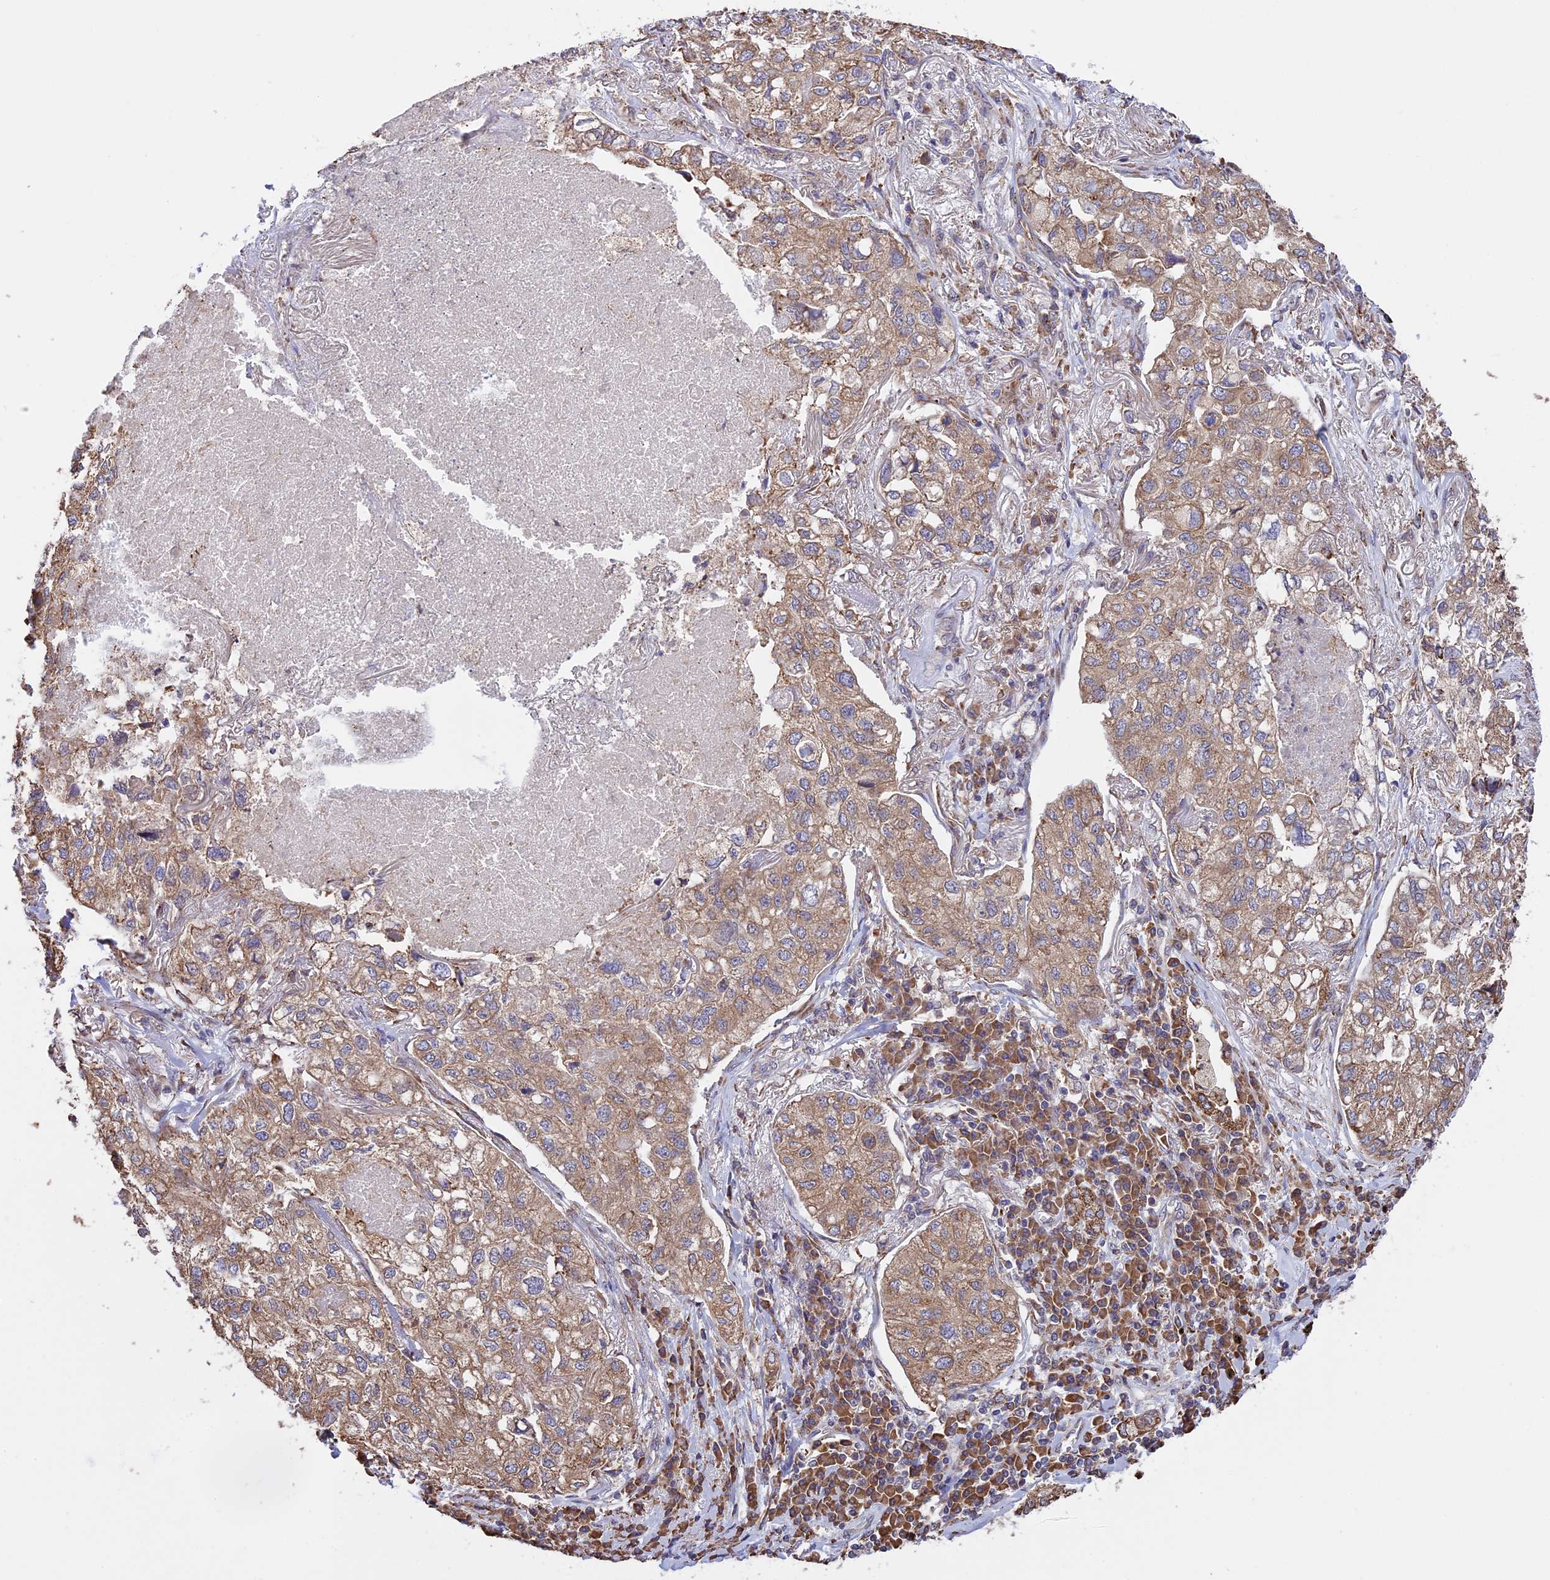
{"staining": {"intensity": "weak", "quantity": ">75%", "location": "cytoplasmic/membranous"}, "tissue": "lung cancer", "cell_type": "Tumor cells", "image_type": "cancer", "snomed": [{"axis": "morphology", "description": "Adenocarcinoma, NOS"}, {"axis": "topography", "description": "Lung"}], "caption": "IHC (DAB (3,3'-diaminobenzidine)) staining of human lung cancer (adenocarcinoma) displays weak cytoplasmic/membranous protein staining in about >75% of tumor cells. The protein is shown in brown color, while the nuclei are stained blue.", "gene": "DMRTA2", "patient": {"sex": "male", "age": 65}}